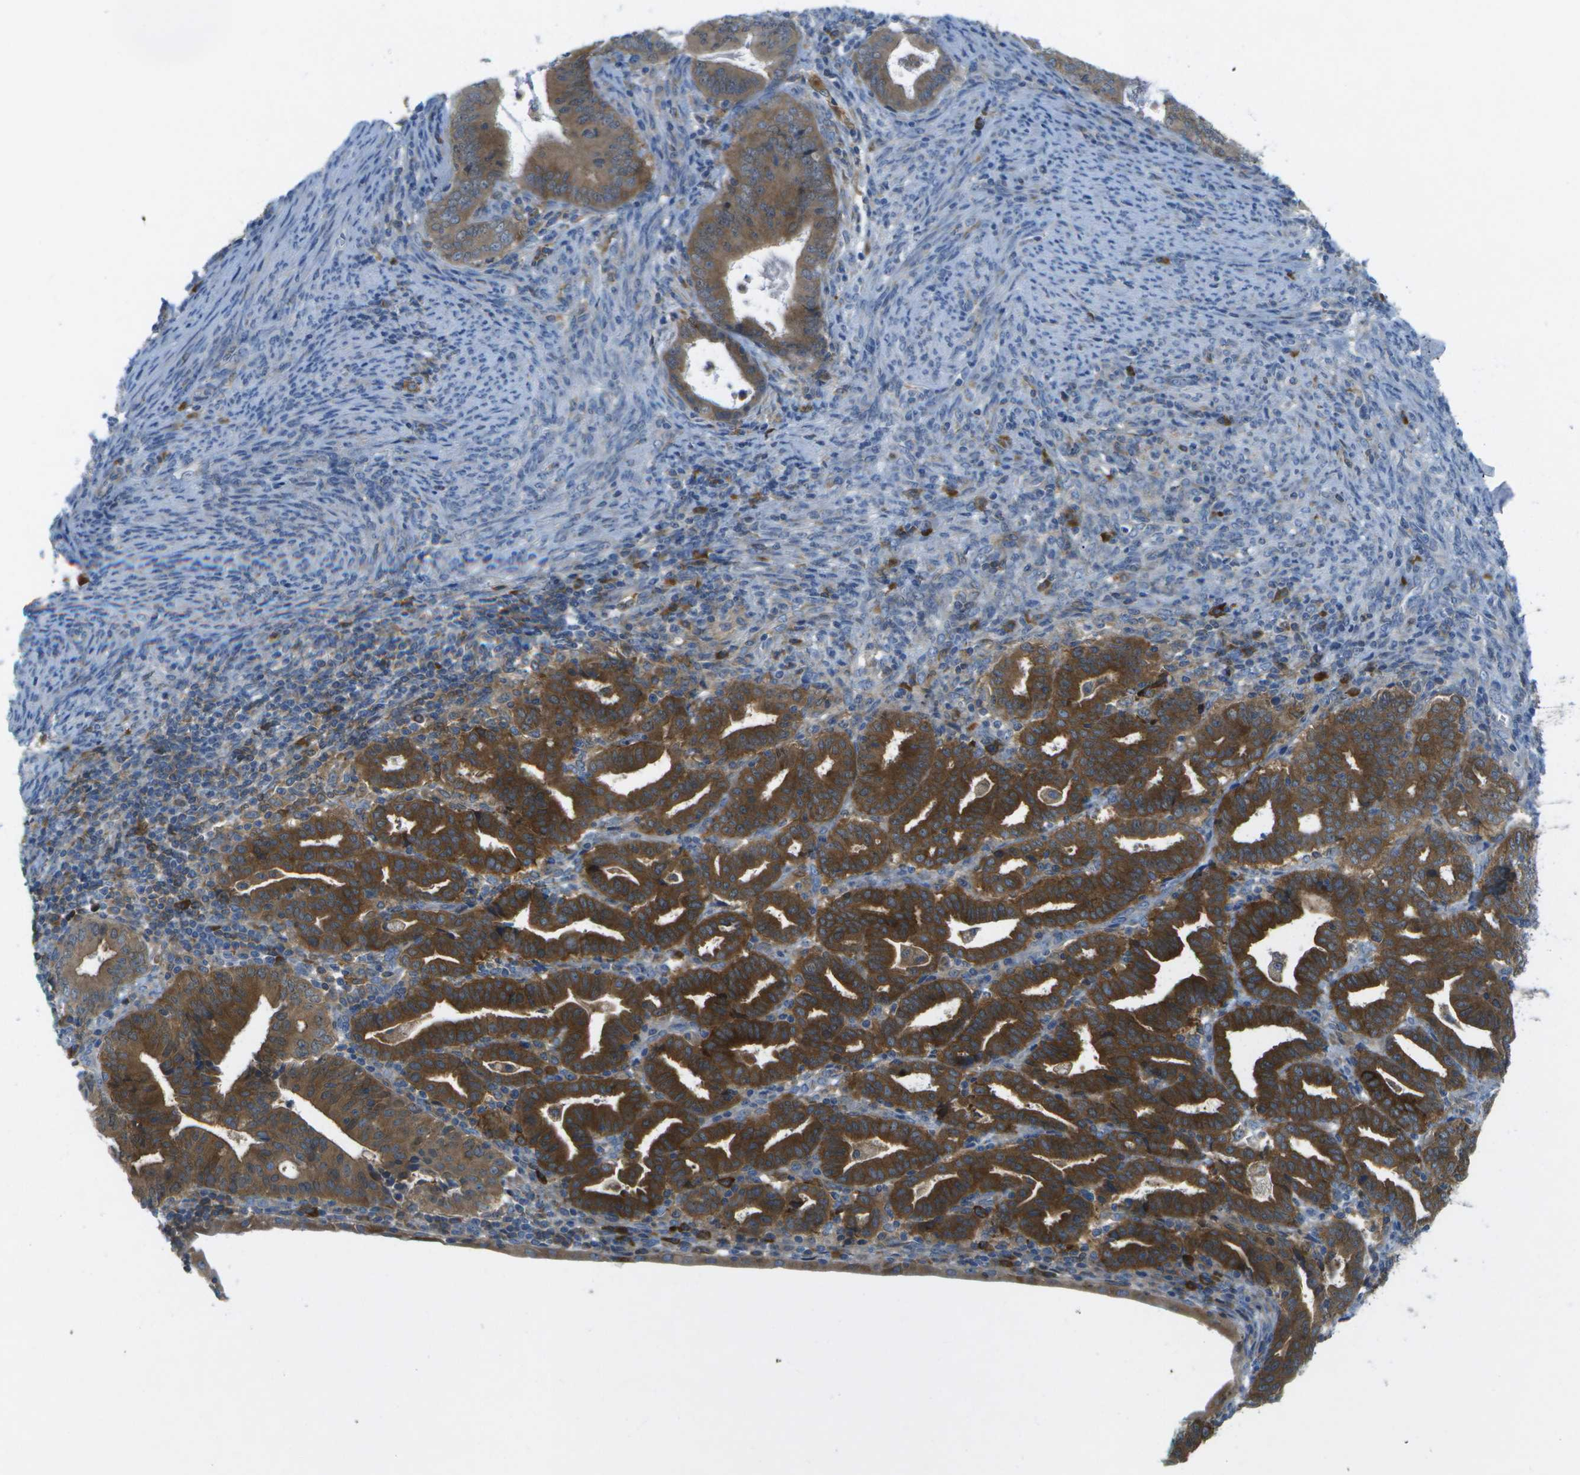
{"staining": {"intensity": "strong", "quantity": ">75%", "location": "cytoplasmic/membranous"}, "tissue": "endometrial cancer", "cell_type": "Tumor cells", "image_type": "cancer", "snomed": [{"axis": "morphology", "description": "Adenocarcinoma, NOS"}, {"axis": "topography", "description": "Uterus"}], "caption": "Protein analysis of endometrial adenocarcinoma tissue displays strong cytoplasmic/membranous positivity in about >75% of tumor cells.", "gene": "WNK2", "patient": {"sex": "female", "age": 83}}